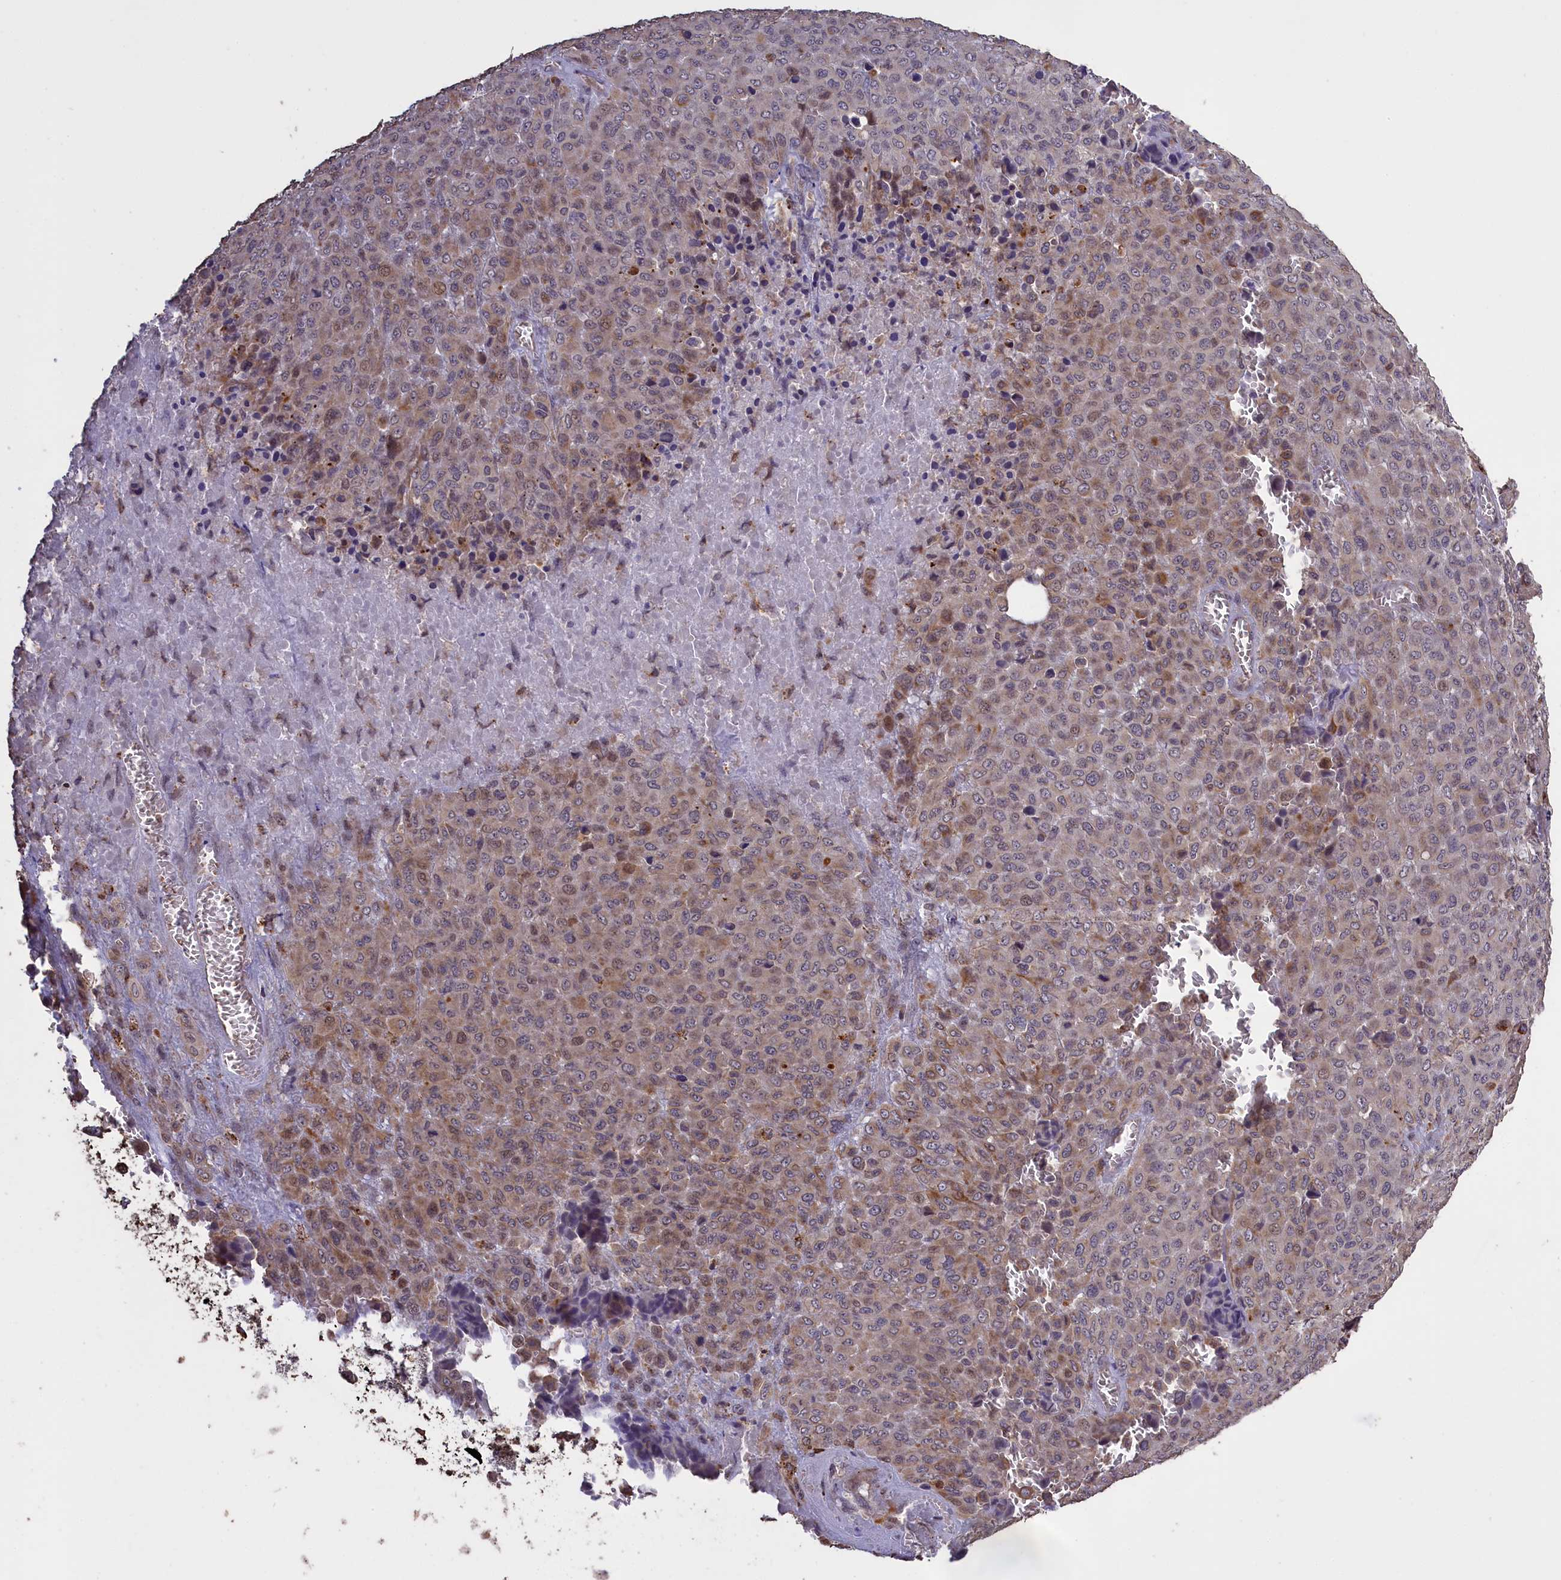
{"staining": {"intensity": "weak", "quantity": ">75%", "location": "cytoplasmic/membranous"}, "tissue": "melanoma", "cell_type": "Tumor cells", "image_type": "cancer", "snomed": [{"axis": "morphology", "description": "Malignant melanoma, Metastatic site"}, {"axis": "topography", "description": "Skin"}], "caption": "IHC image of neoplastic tissue: human melanoma stained using IHC exhibits low levels of weak protein expression localized specifically in the cytoplasmic/membranous of tumor cells, appearing as a cytoplasmic/membranous brown color.", "gene": "CLRN2", "patient": {"sex": "female", "age": 81}}